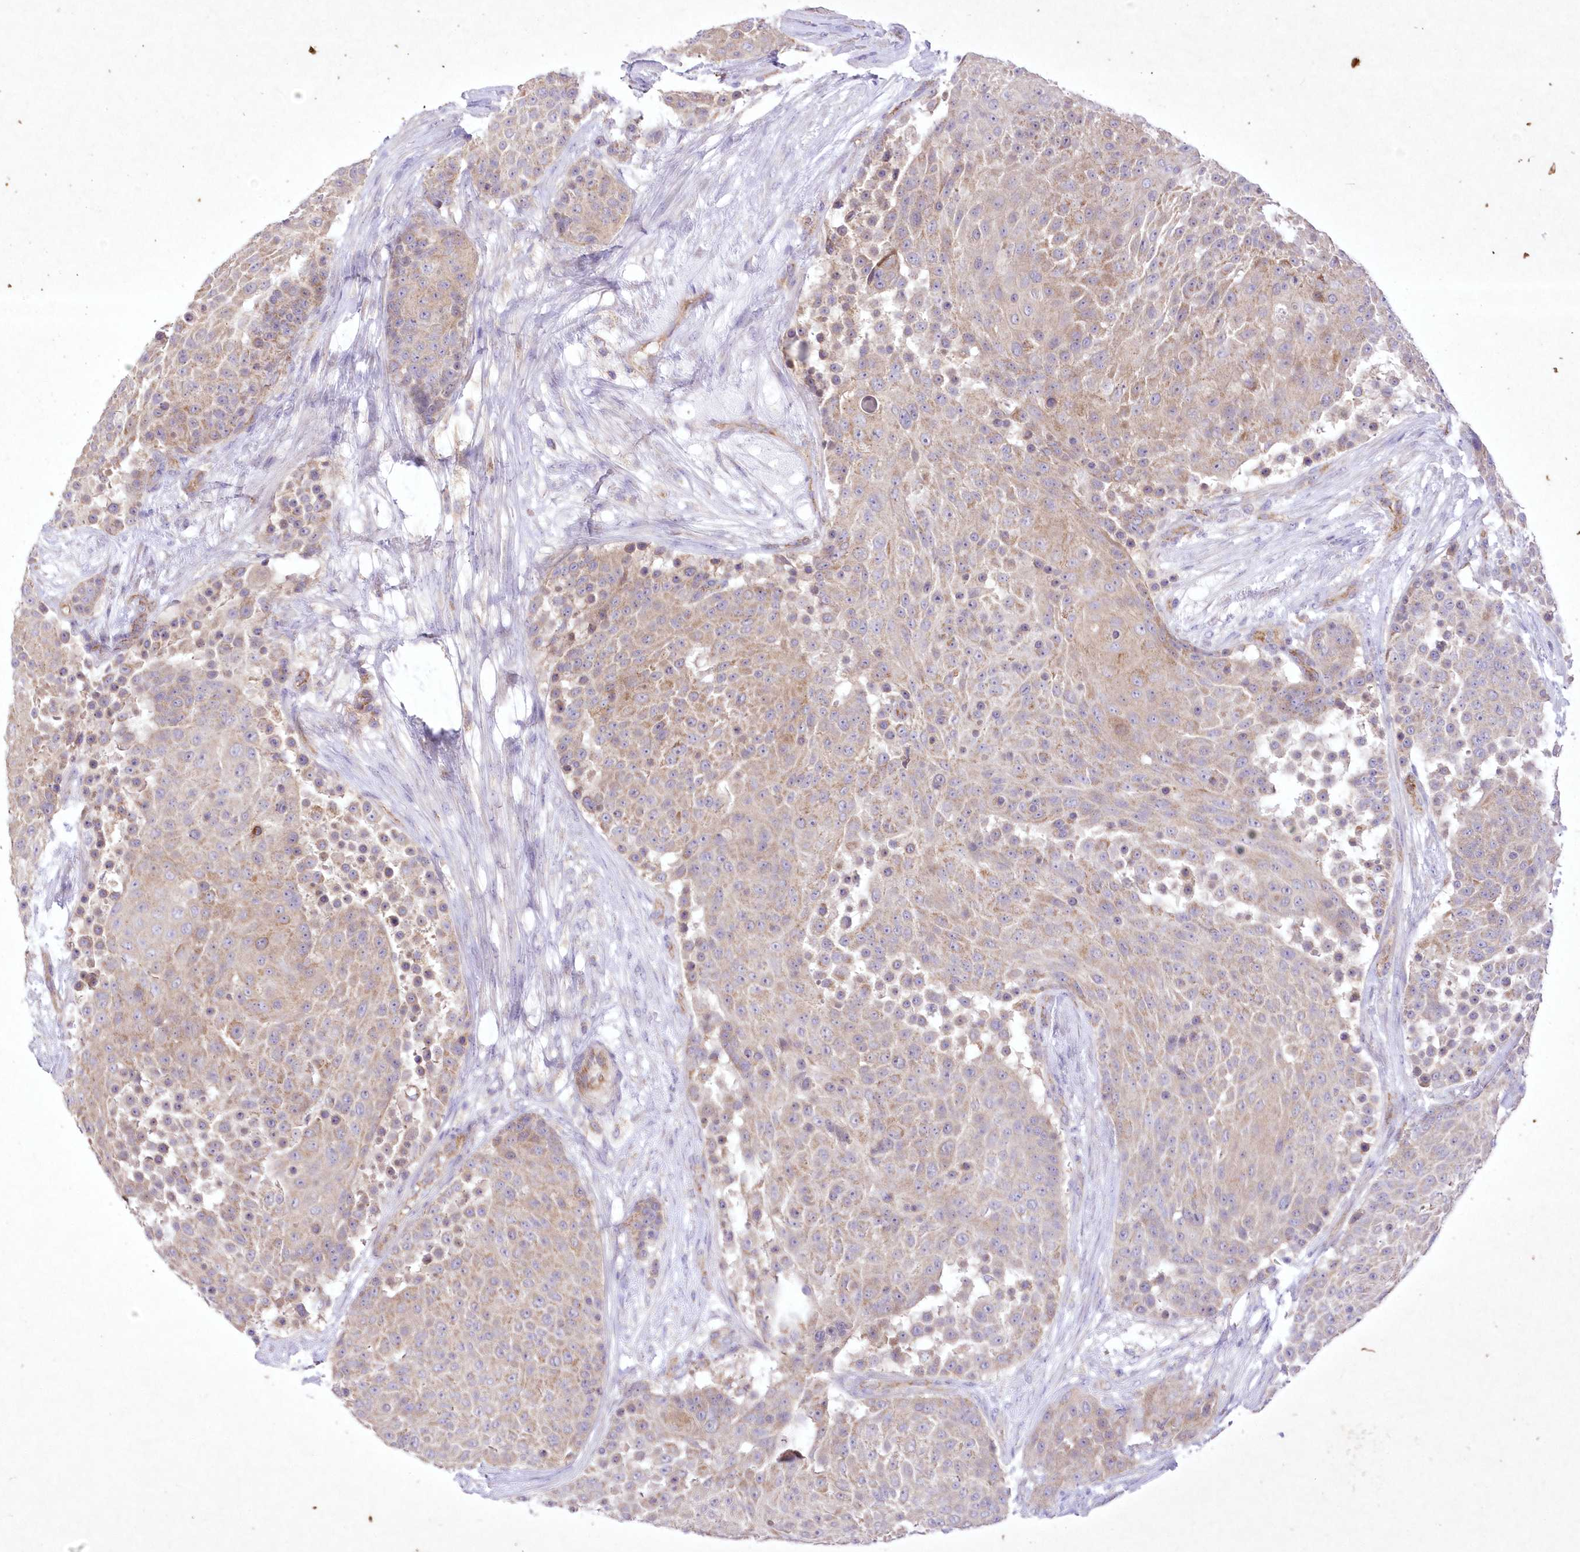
{"staining": {"intensity": "weak", "quantity": "25%-75%", "location": "cytoplasmic/membranous"}, "tissue": "urothelial cancer", "cell_type": "Tumor cells", "image_type": "cancer", "snomed": [{"axis": "morphology", "description": "Urothelial carcinoma, High grade"}, {"axis": "topography", "description": "Urinary bladder"}], "caption": "Urothelial cancer stained for a protein (brown) shows weak cytoplasmic/membranous positive expression in about 25%-75% of tumor cells.", "gene": "ITSN2", "patient": {"sex": "female", "age": 63}}